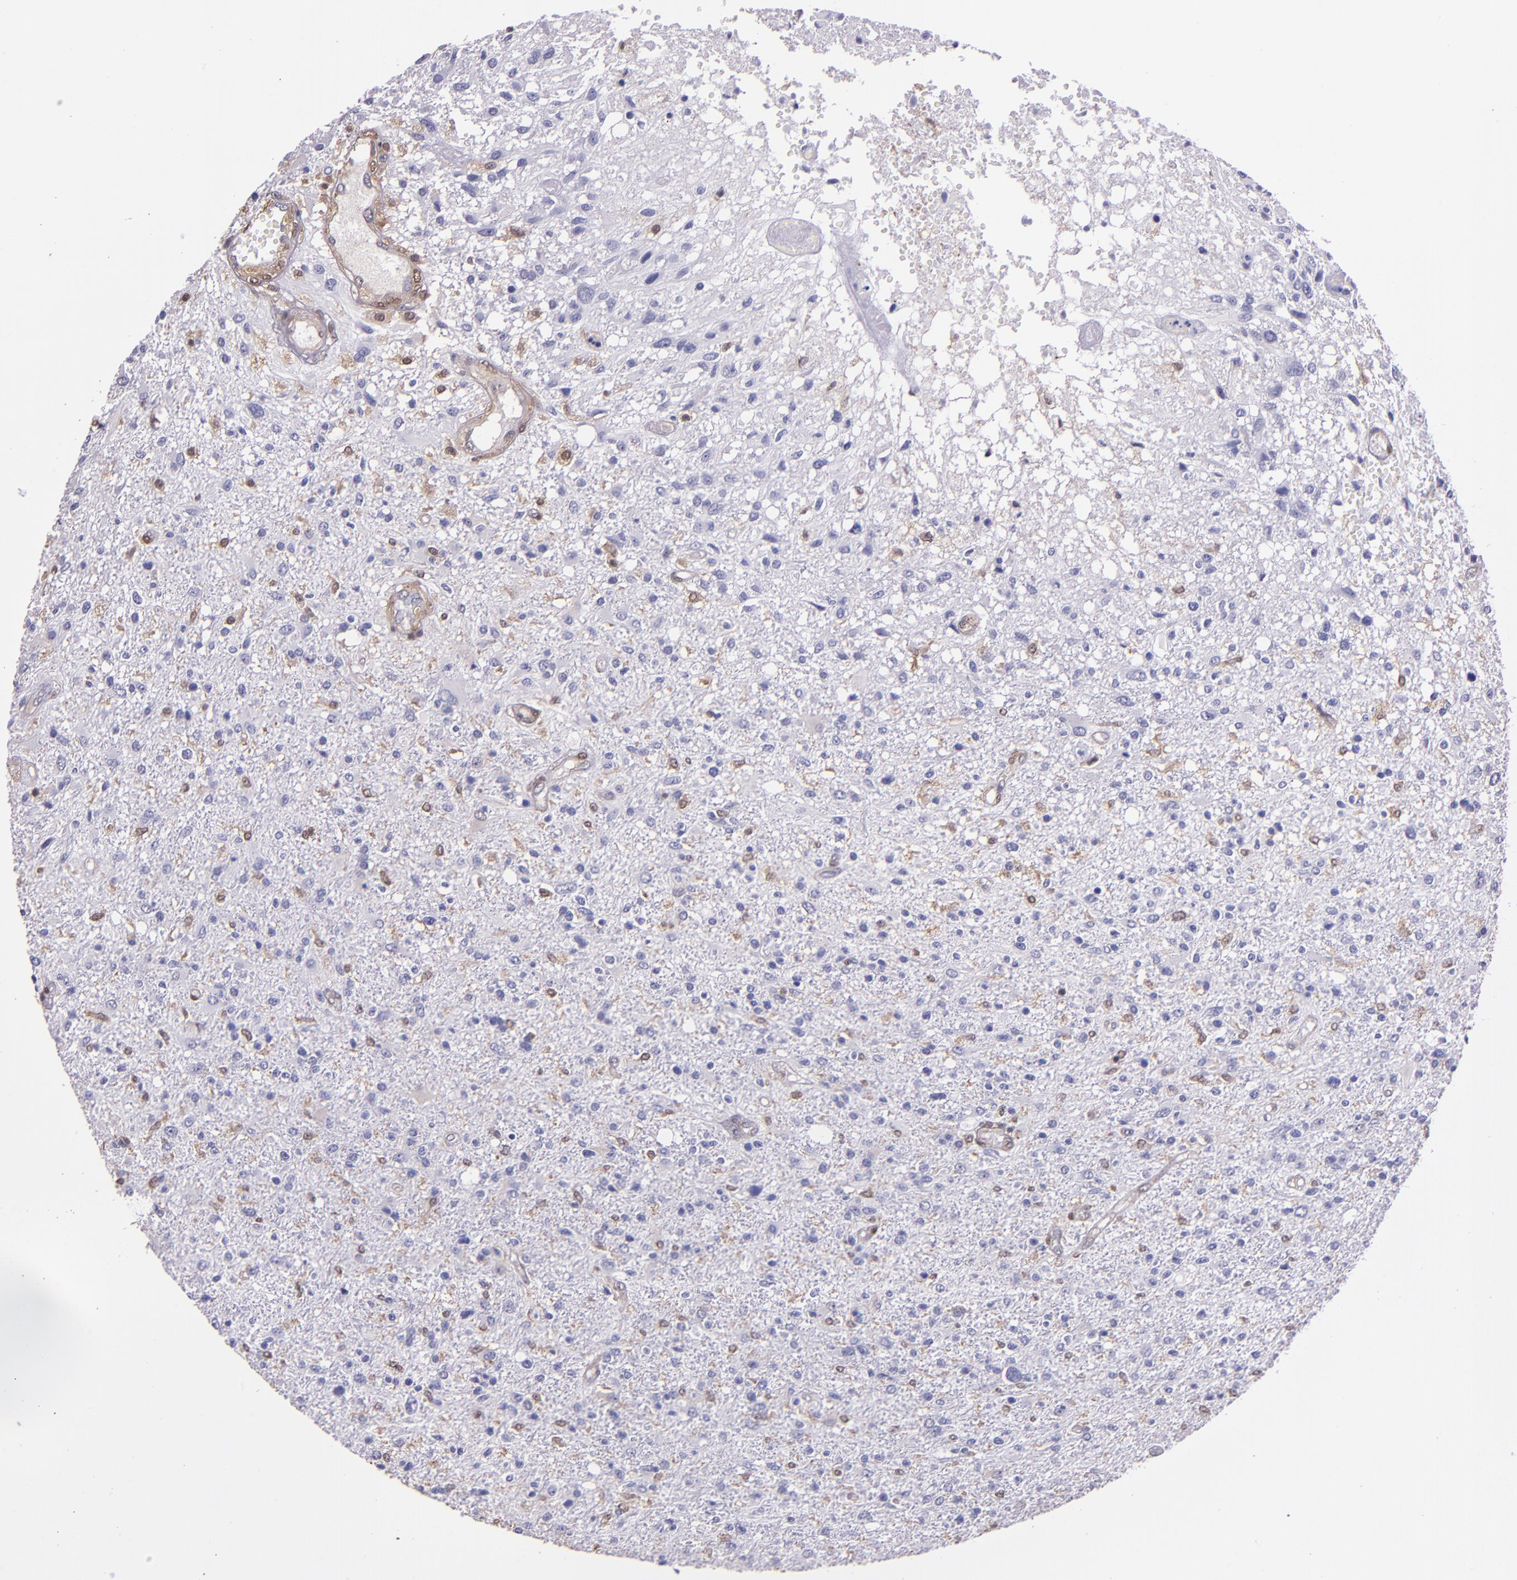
{"staining": {"intensity": "weak", "quantity": "<25%", "location": "cytoplasmic/membranous,nuclear"}, "tissue": "glioma", "cell_type": "Tumor cells", "image_type": "cancer", "snomed": [{"axis": "morphology", "description": "Glioma, malignant, High grade"}, {"axis": "topography", "description": "Cerebral cortex"}], "caption": "Tumor cells show no significant protein staining in glioma. (IHC, brightfield microscopy, high magnification).", "gene": "STAT6", "patient": {"sex": "male", "age": 76}}